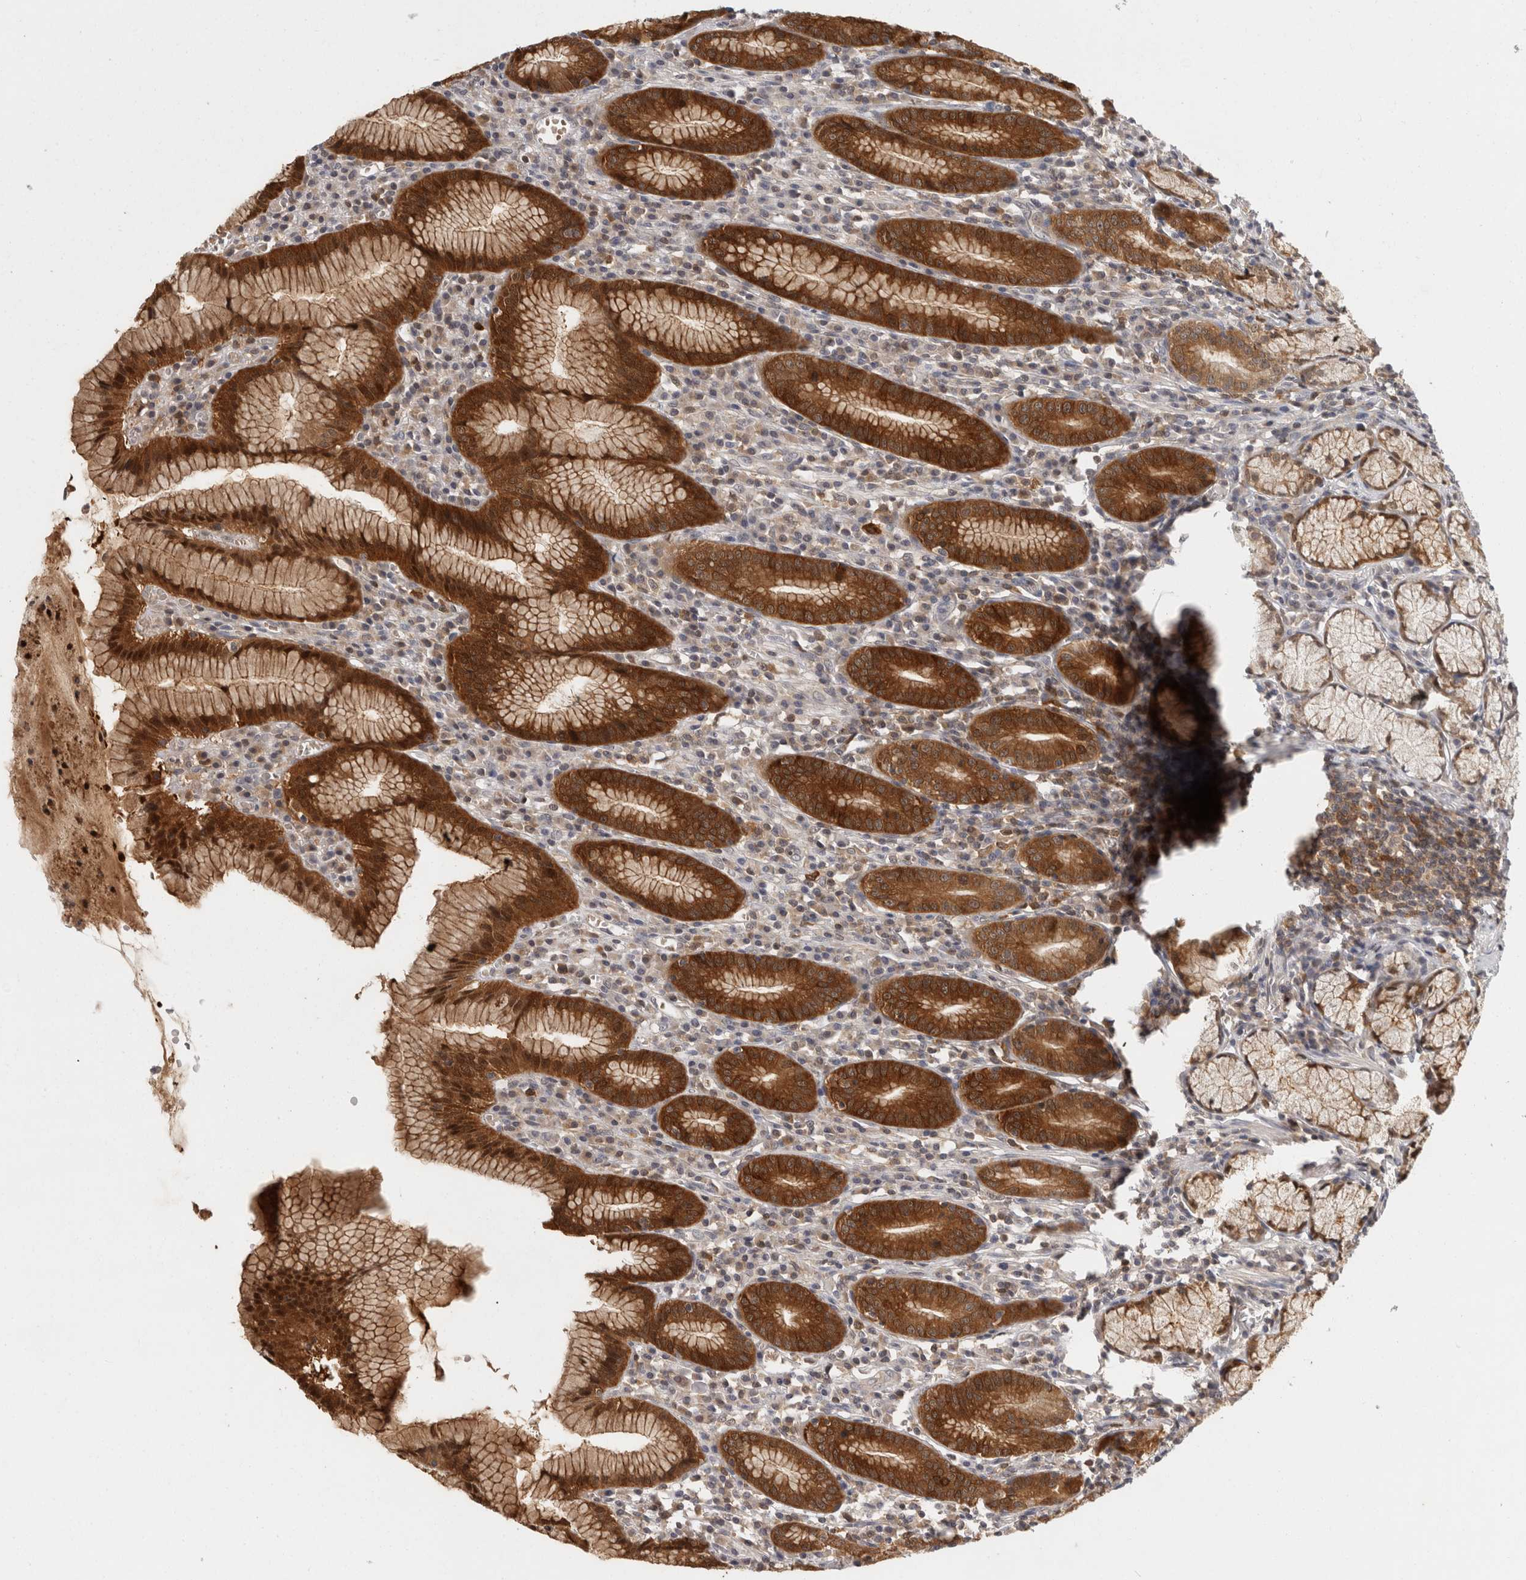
{"staining": {"intensity": "strong", "quantity": ">75%", "location": "cytoplasmic/membranous,nuclear"}, "tissue": "stomach", "cell_type": "Glandular cells", "image_type": "normal", "snomed": [{"axis": "morphology", "description": "Normal tissue, NOS"}, {"axis": "topography", "description": "Stomach"}], "caption": "Strong cytoplasmic/membranous,nuclear expression for a protein is identified in about >75% of glandular cells of unremarkable stomach using immunohistochemistry.", "gene": "ACAT2", "patient": {"sex": "male", "age": 55}}